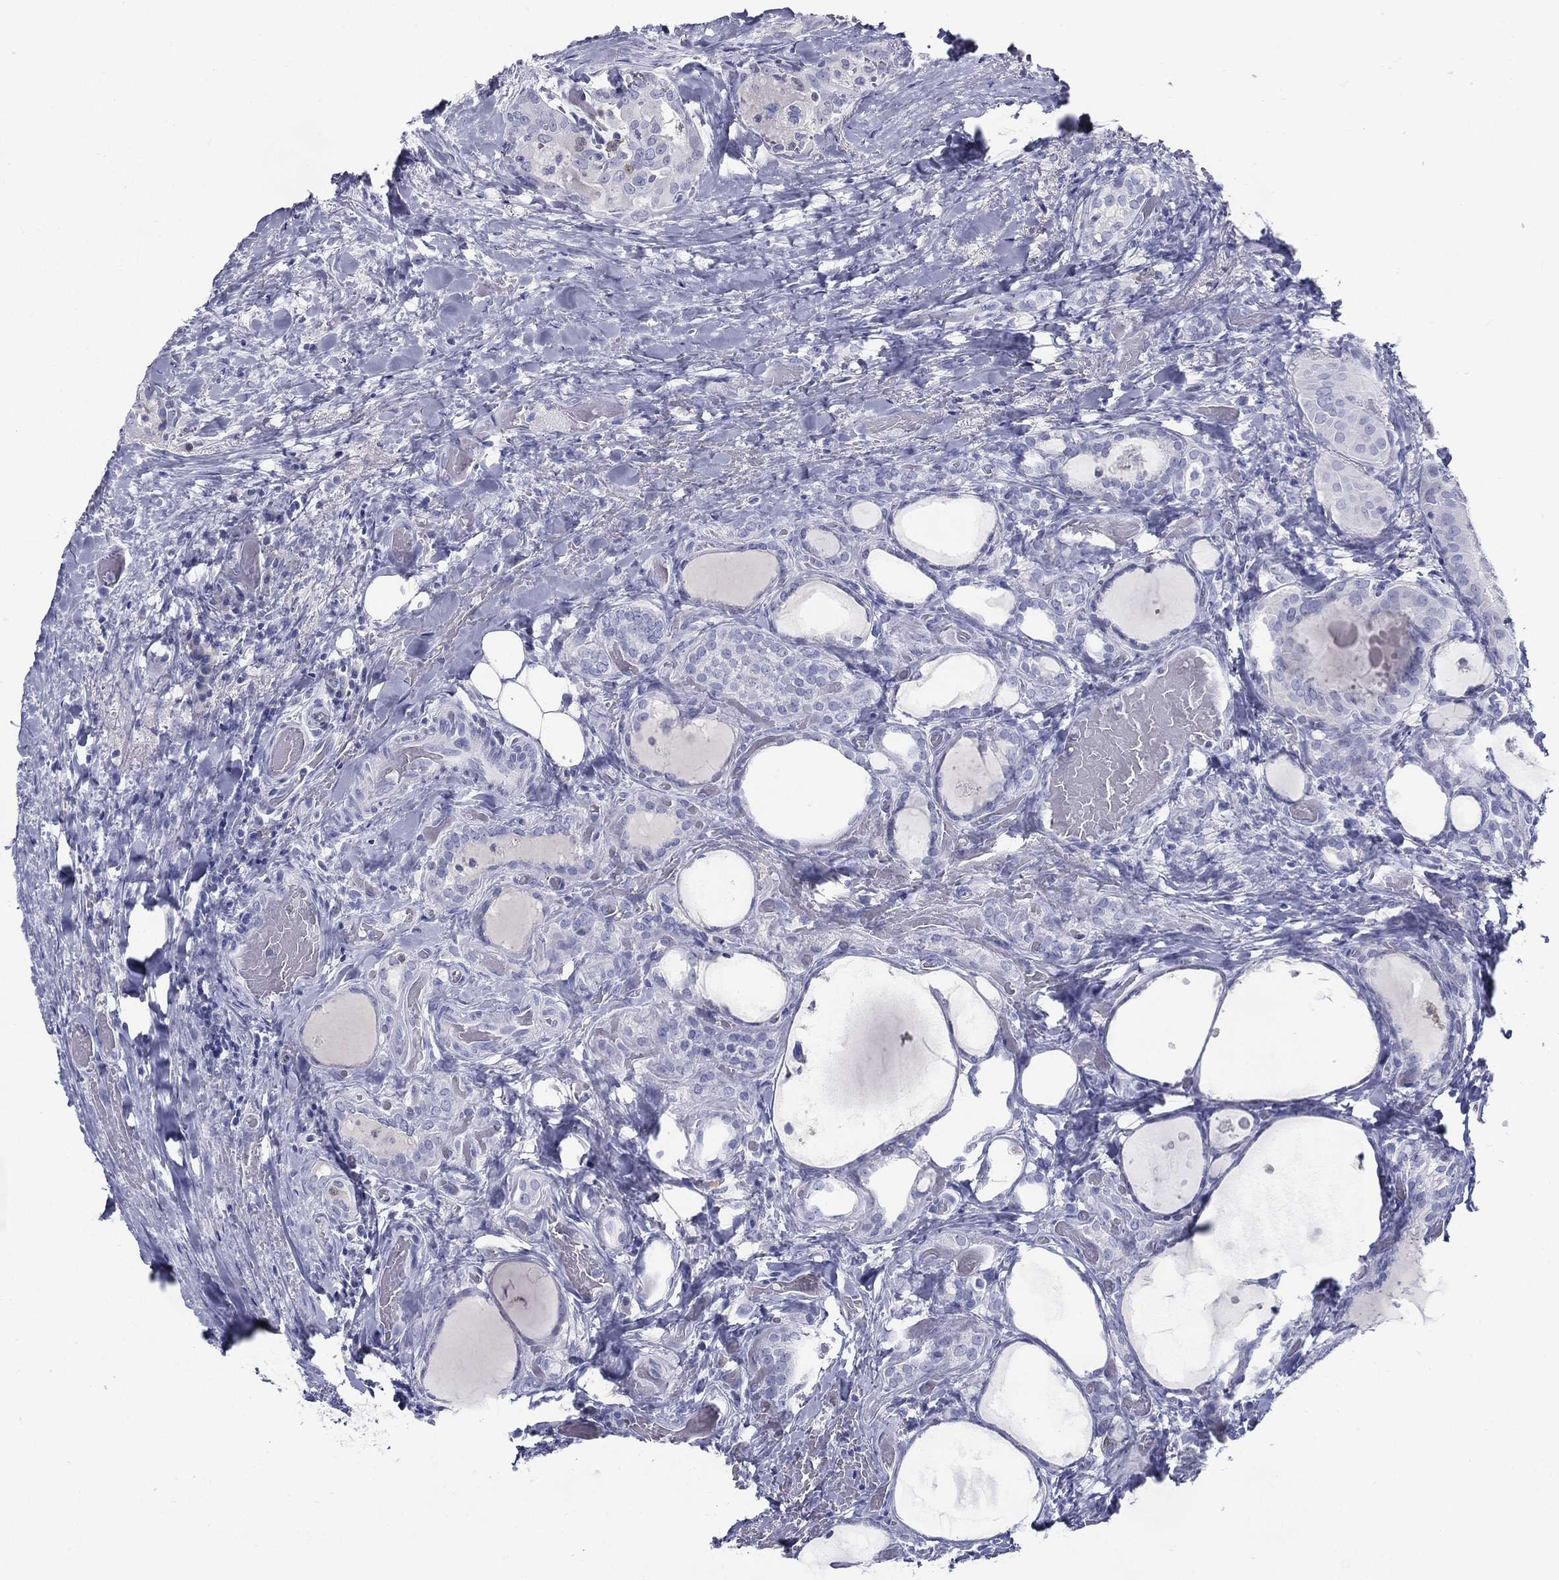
{"staining": {"intensity": "negative", "quantity": "none", "location": "none"}, "tissue": "thyroid cancer", "cell_type": "Tumor cells", "image_type": "cancer", "snomed": [{"axis": "morphology", "description": "Papillary adenocarcinoma, NOS"}, {"axis": "topography", "description": "Thyroid gland"}], "caption": "There is no significant staining in tumor cells of thyroid cancer.", "gene": "KIF2C", "patient": {"sex": "female", "age": 39}}